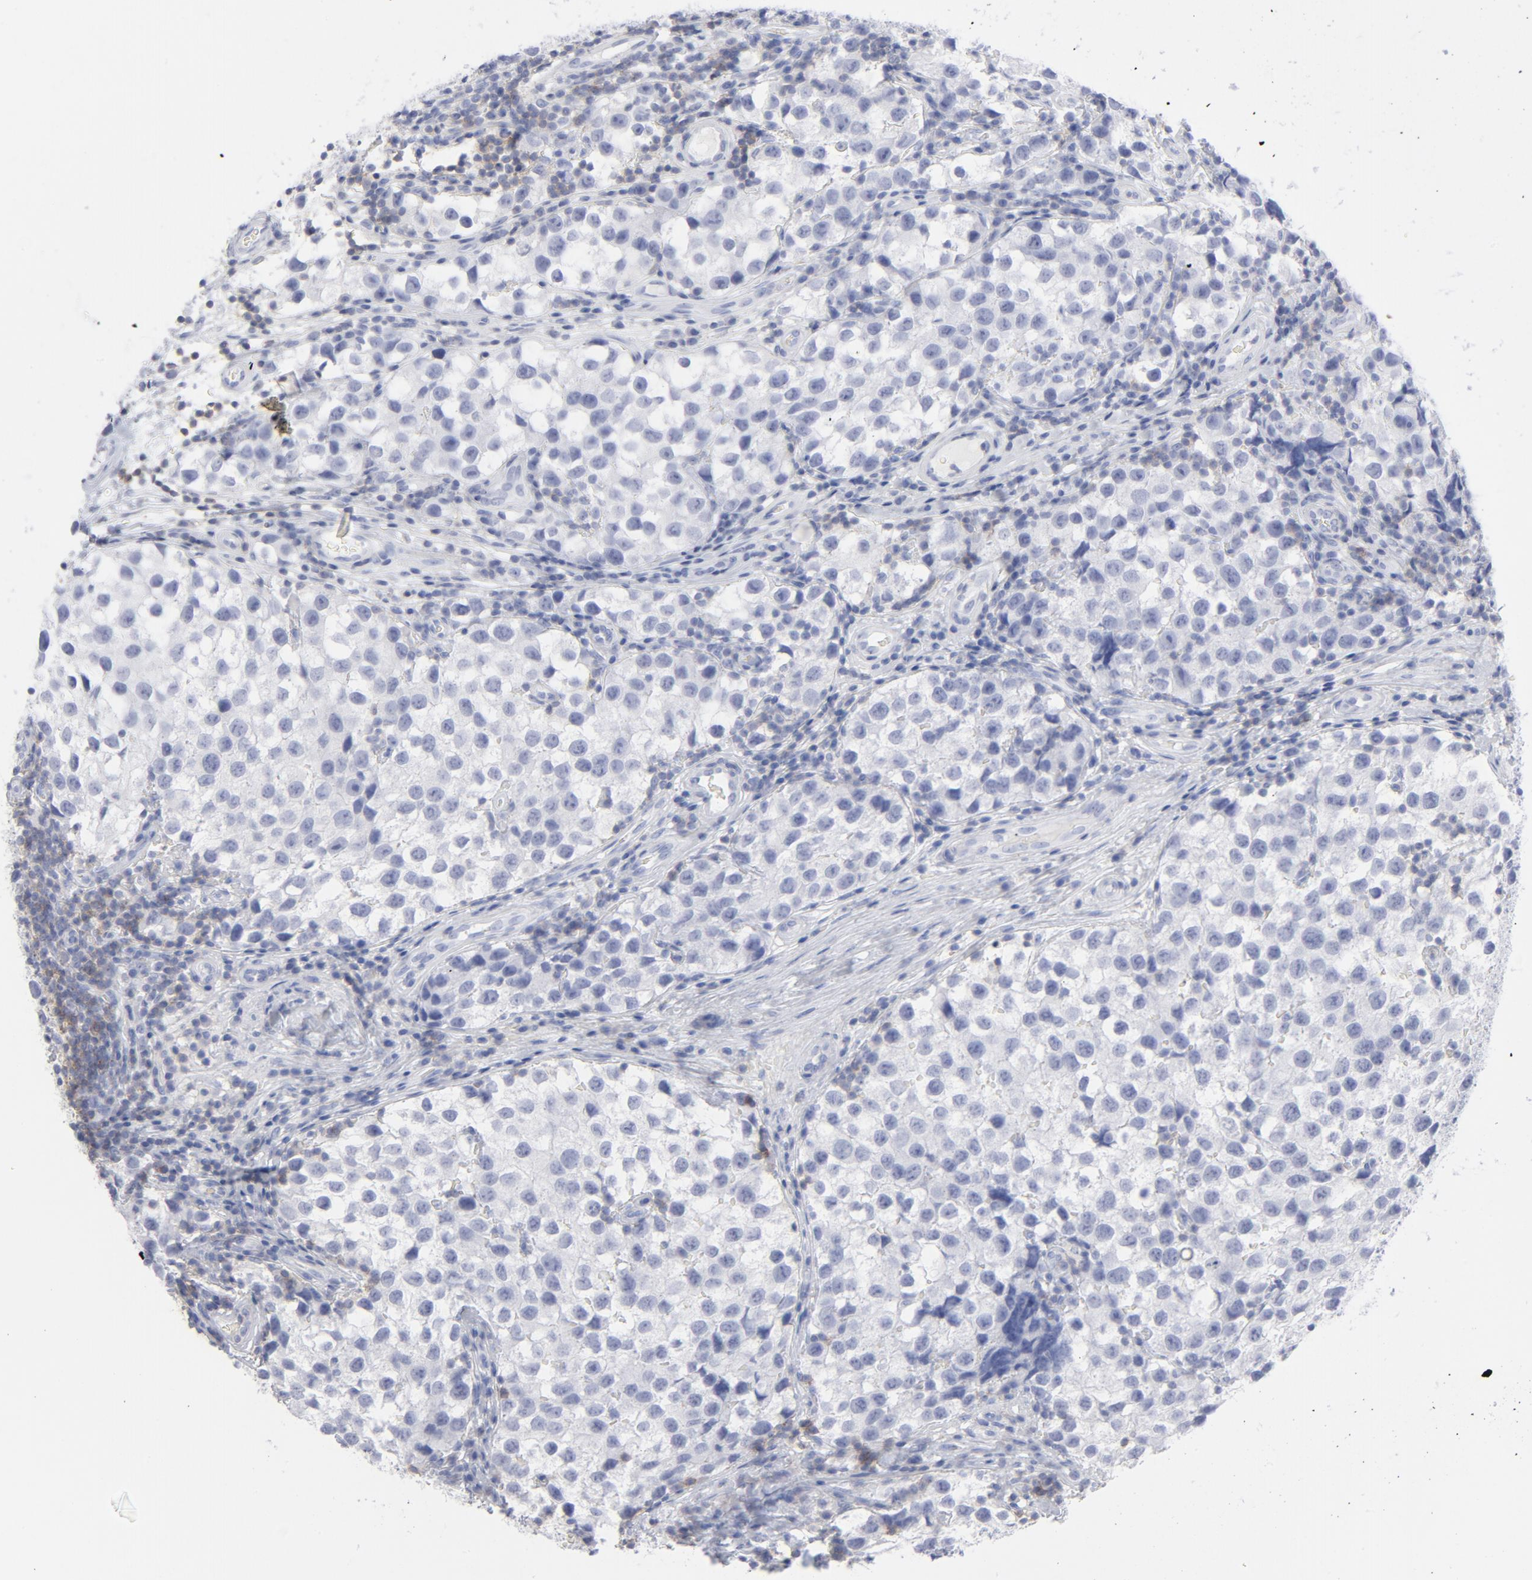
{"staining": {"intensity": "negative", "quantity": "none", "location": "none"}, "tissue": "testis cancer", "cell_type": "Tumor cells", "image_type": "cancer", "snomed": [{"axis": "morphology", "description": "Seminoma, NOS"}, {"axis": "topography", "description": "Testis"}], "caption": "A micrograph of human seminoma (testis) is negative for staining in tumor cells. The staining was performed using DAB (3,3'-diaminobenzidine) to visualize the protein expression in brown, while the nuclei were stained in blue with hematoxylin (Magnification: 20x).", "gene": "P2RY8", "patient": {"sex": "male", "age": 39}}